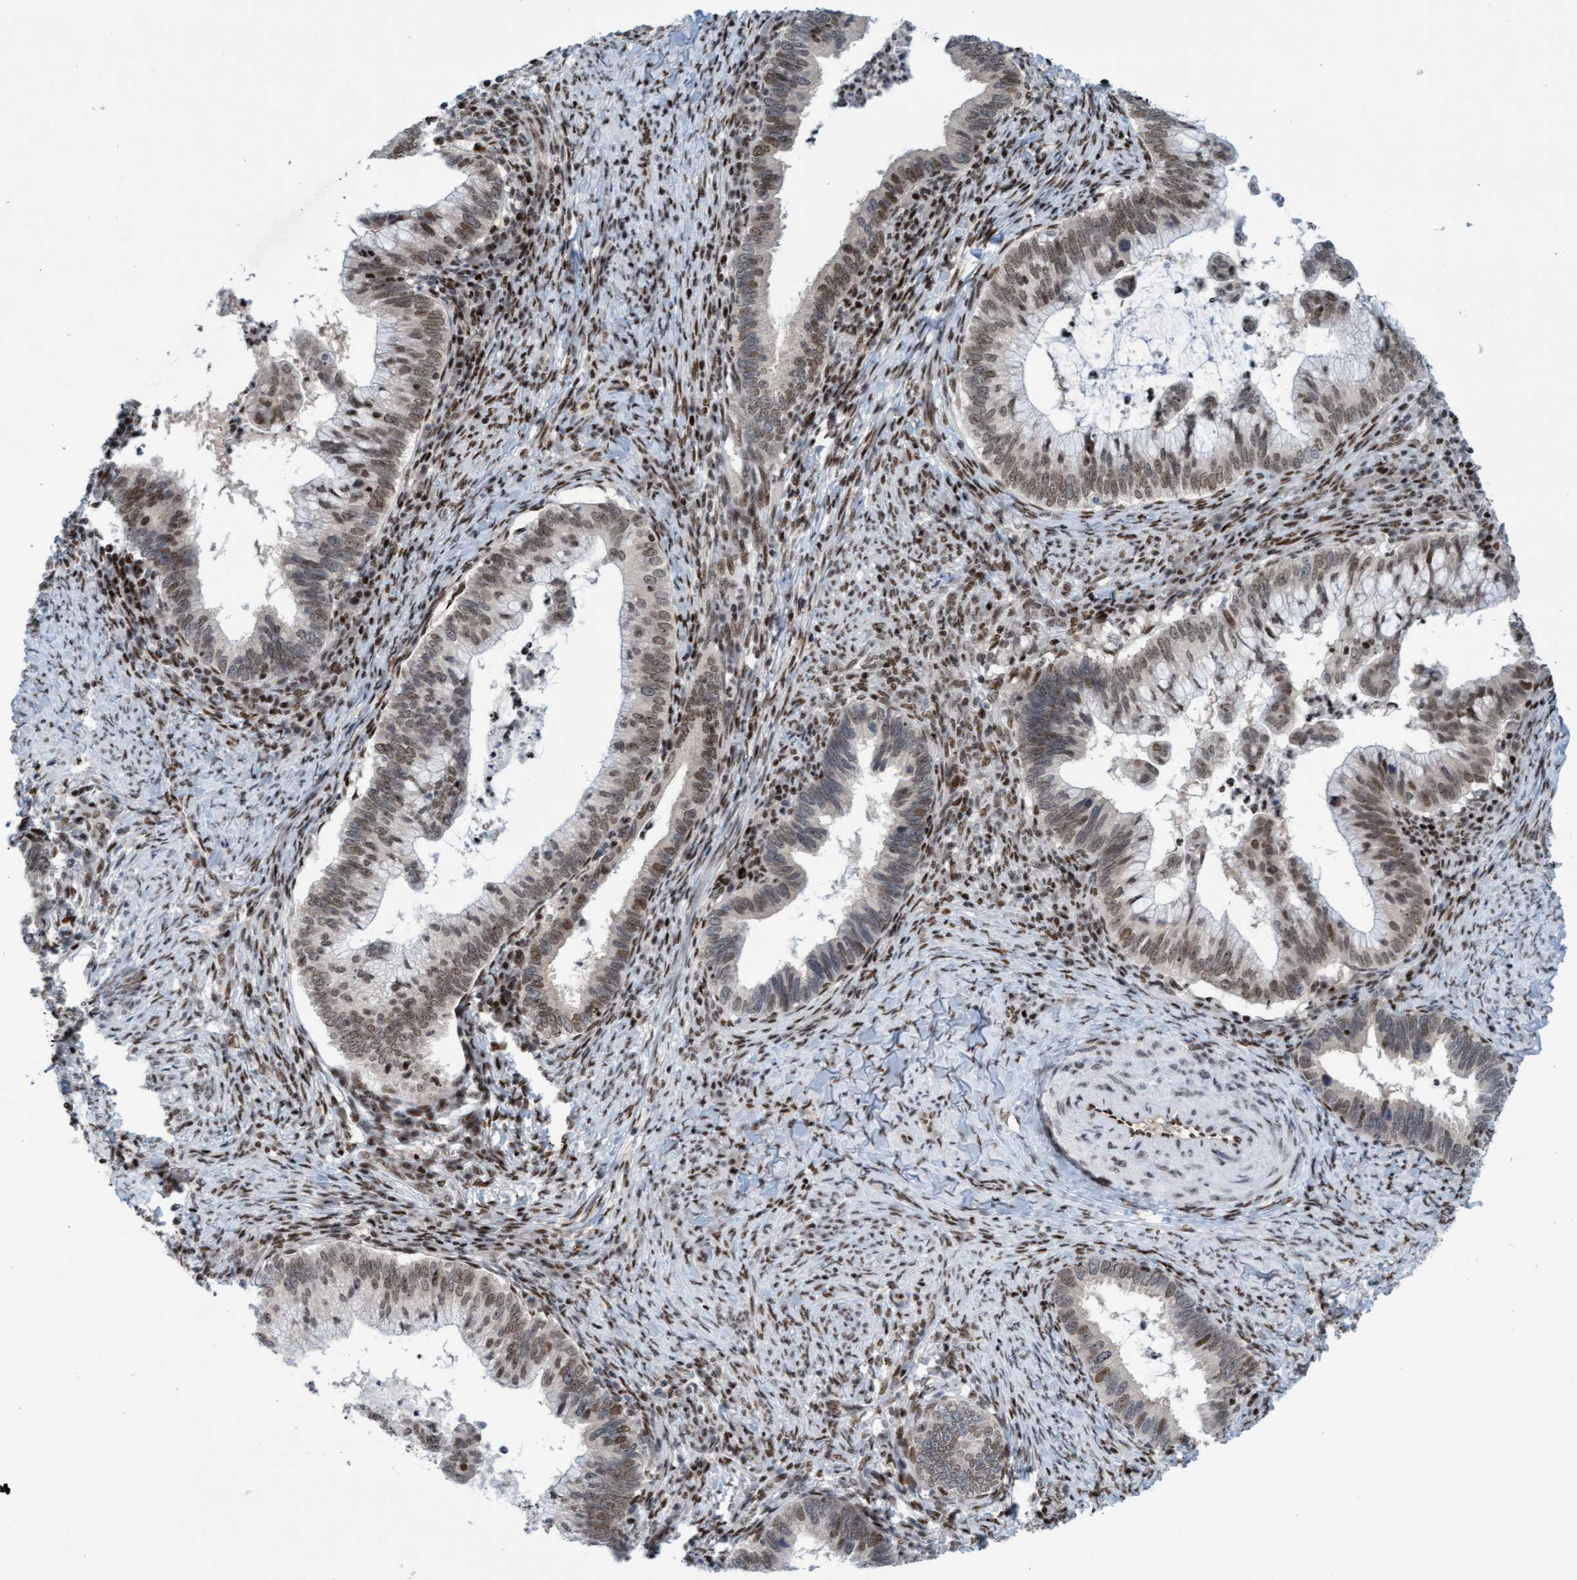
{"staining": {"intensity": "weak", "quantity": ">75%", "location": "nuclear"}, "tissue": "cervical cancer", "cell_type": "Tumor cells", "image_type": "cancer", "snomed": [{"axis": "morphology", "description": "Adenocarcinoma, NOS"}, {"axis": "topography", "description": "Cervix"}], "caption": "IHC (DAB (3,3'-diaminobenzidine)) staining of cervical cancer (adenocarcinoma) exhibits weak nuclear protein positivity in approximately >75% of tumor cells. Nuclei are stained in blue.", "gene": "GLRX2", "patient": {"sex": "female", "age": 36}}